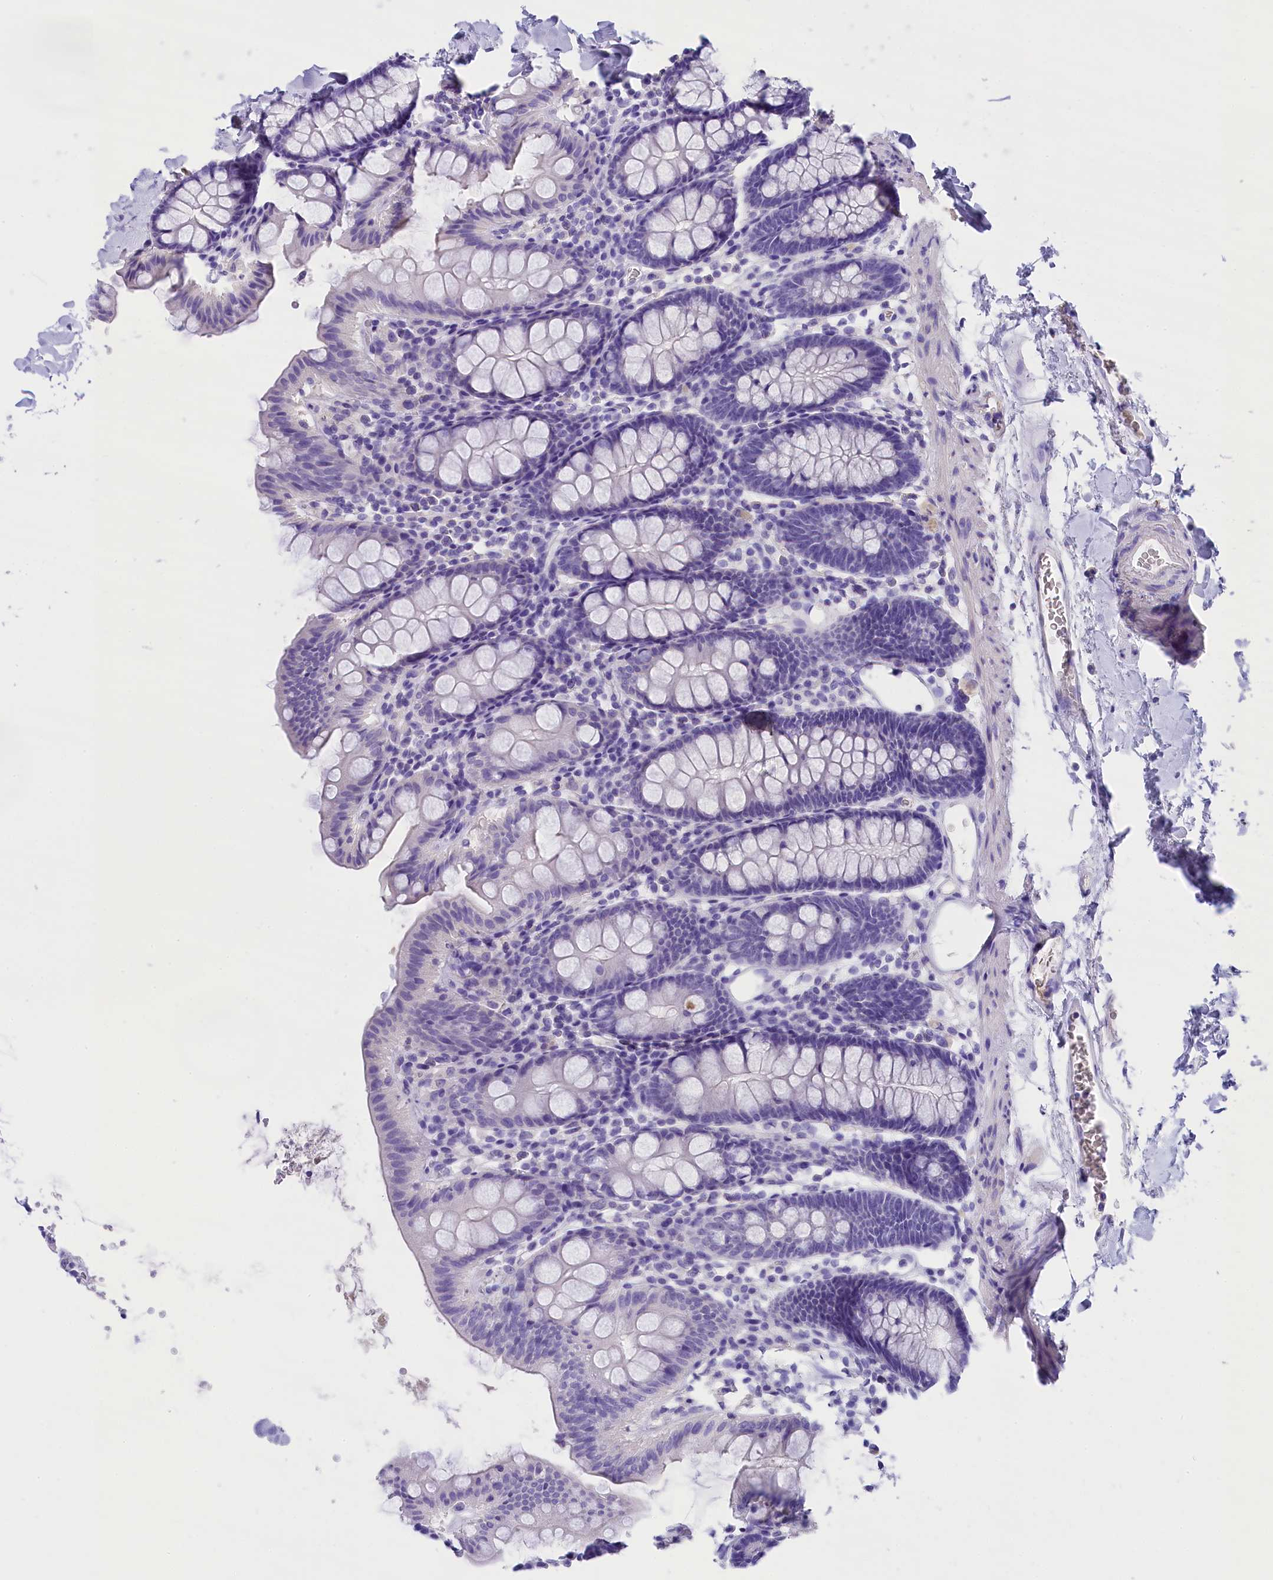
{"staining": {"intensity": "negative", "quantity": "none", "location": "none"}, "tissue": "colon", "cell_type": "Endothelial cells", "image_type": "normal", "snomed": [{"axis": "morphology", "description": "Normal tissue, NOS"}, {"axis": "topography", "description": "Colon"}], "caption": "The histopathology image reveals no staining of endothelial cells in benign colon.", "gene": "SKIDA1", "patient": {"sex": "male", "age": 75}}